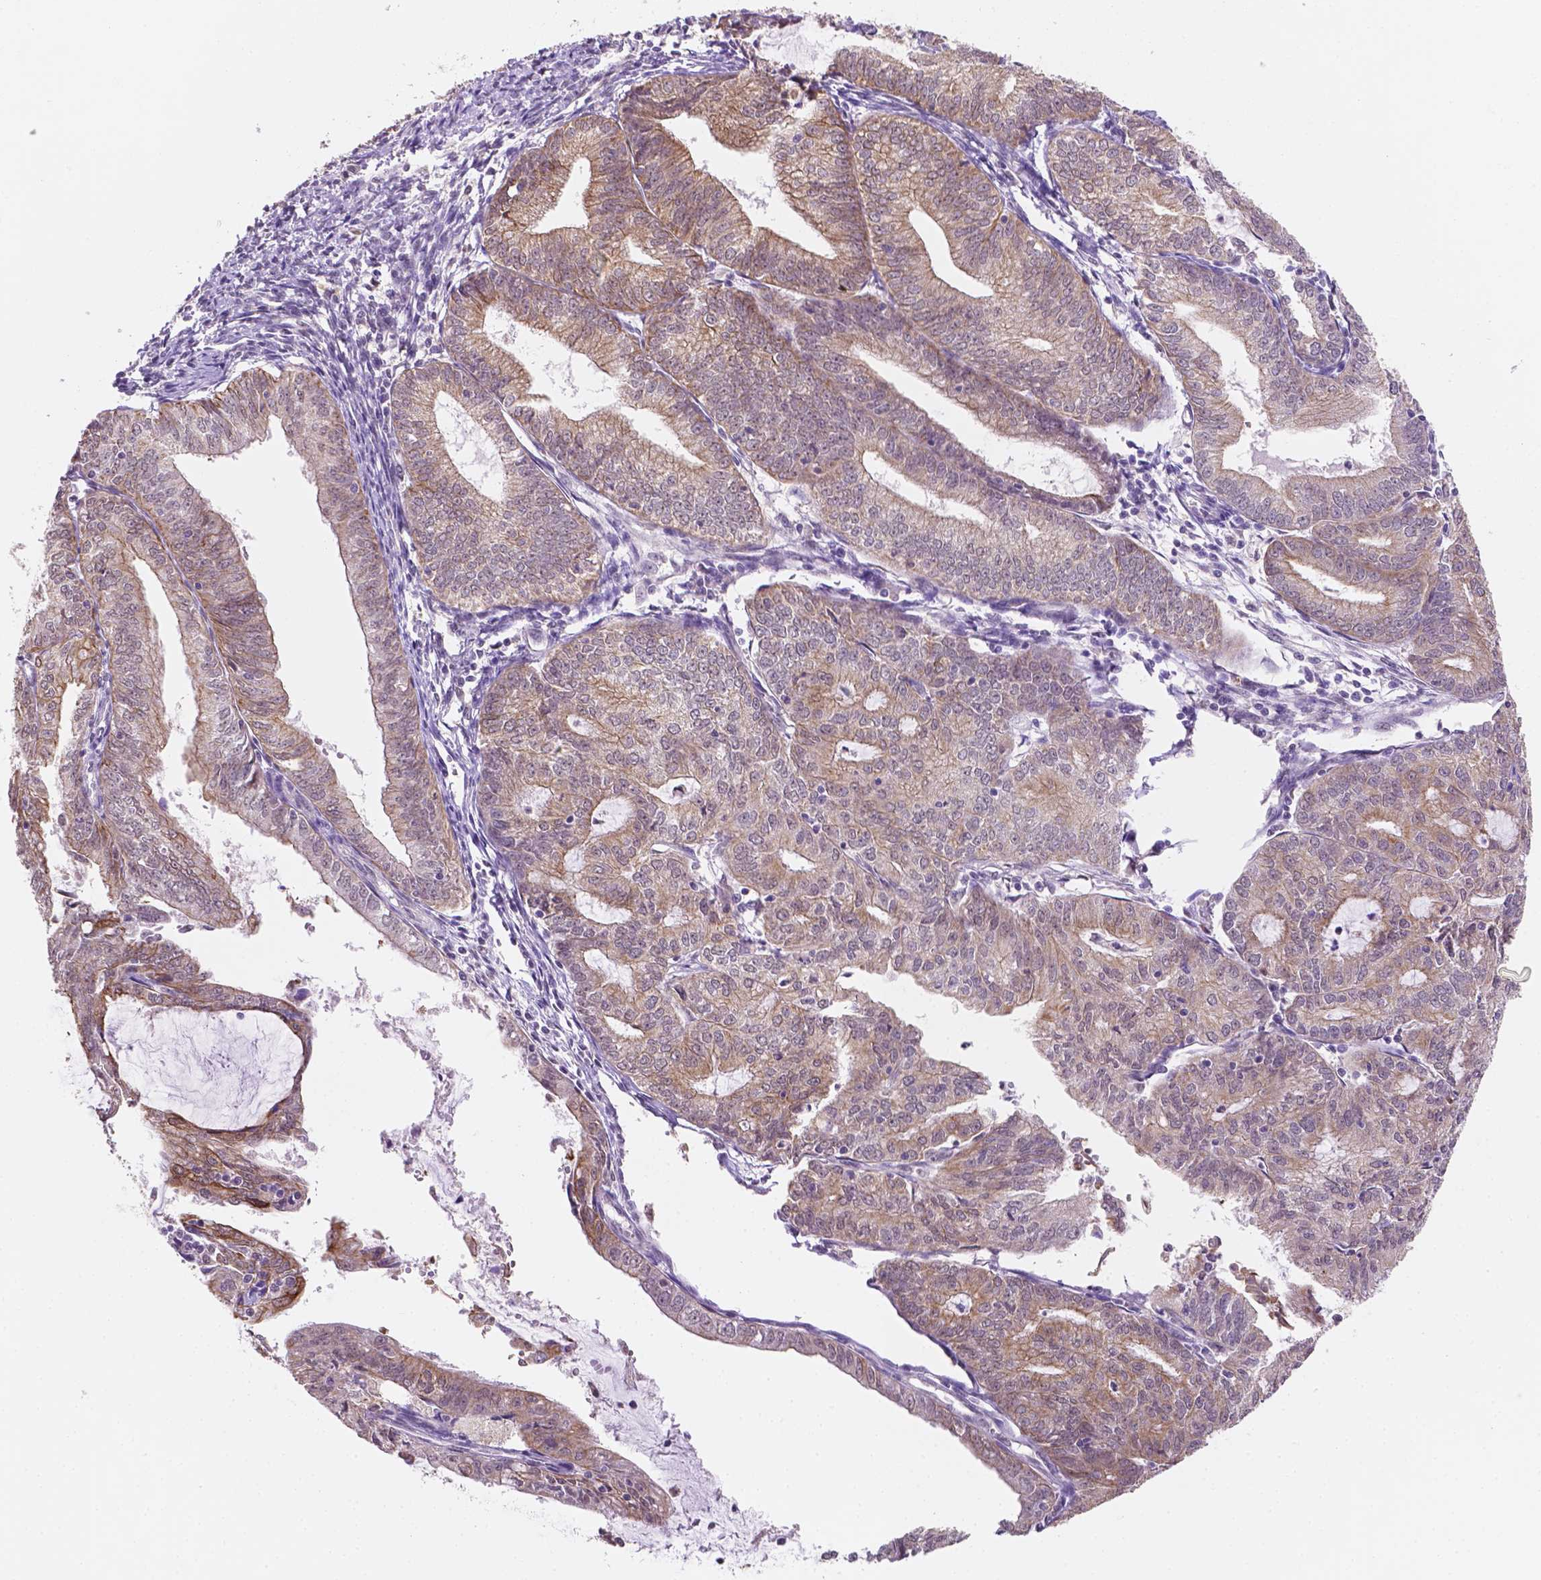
{"staining": {"intensity": "moderate", "quantity": ">75%", "location": "cytoplasmic/membranous"}, "tissue": "endometrial cancer", "cell_type": "Tumor cells", "image_type": "cancer", "snomed": [{"axis": "morphology", "description": "Adenocarcinoma, NOS"}, {"axis": "topography", "description": "Endometrium"}], "caption": "Adenocarcinoma (endometrial) stained with DAB (3,3'-diaminobenzidine) IHC shows medium levels of moderate cytoplasmic/membranous positivity in approximately >75% of tumor cells.", "gene": "SHLD3", "patient": {"sex": "female", "age": 70}}